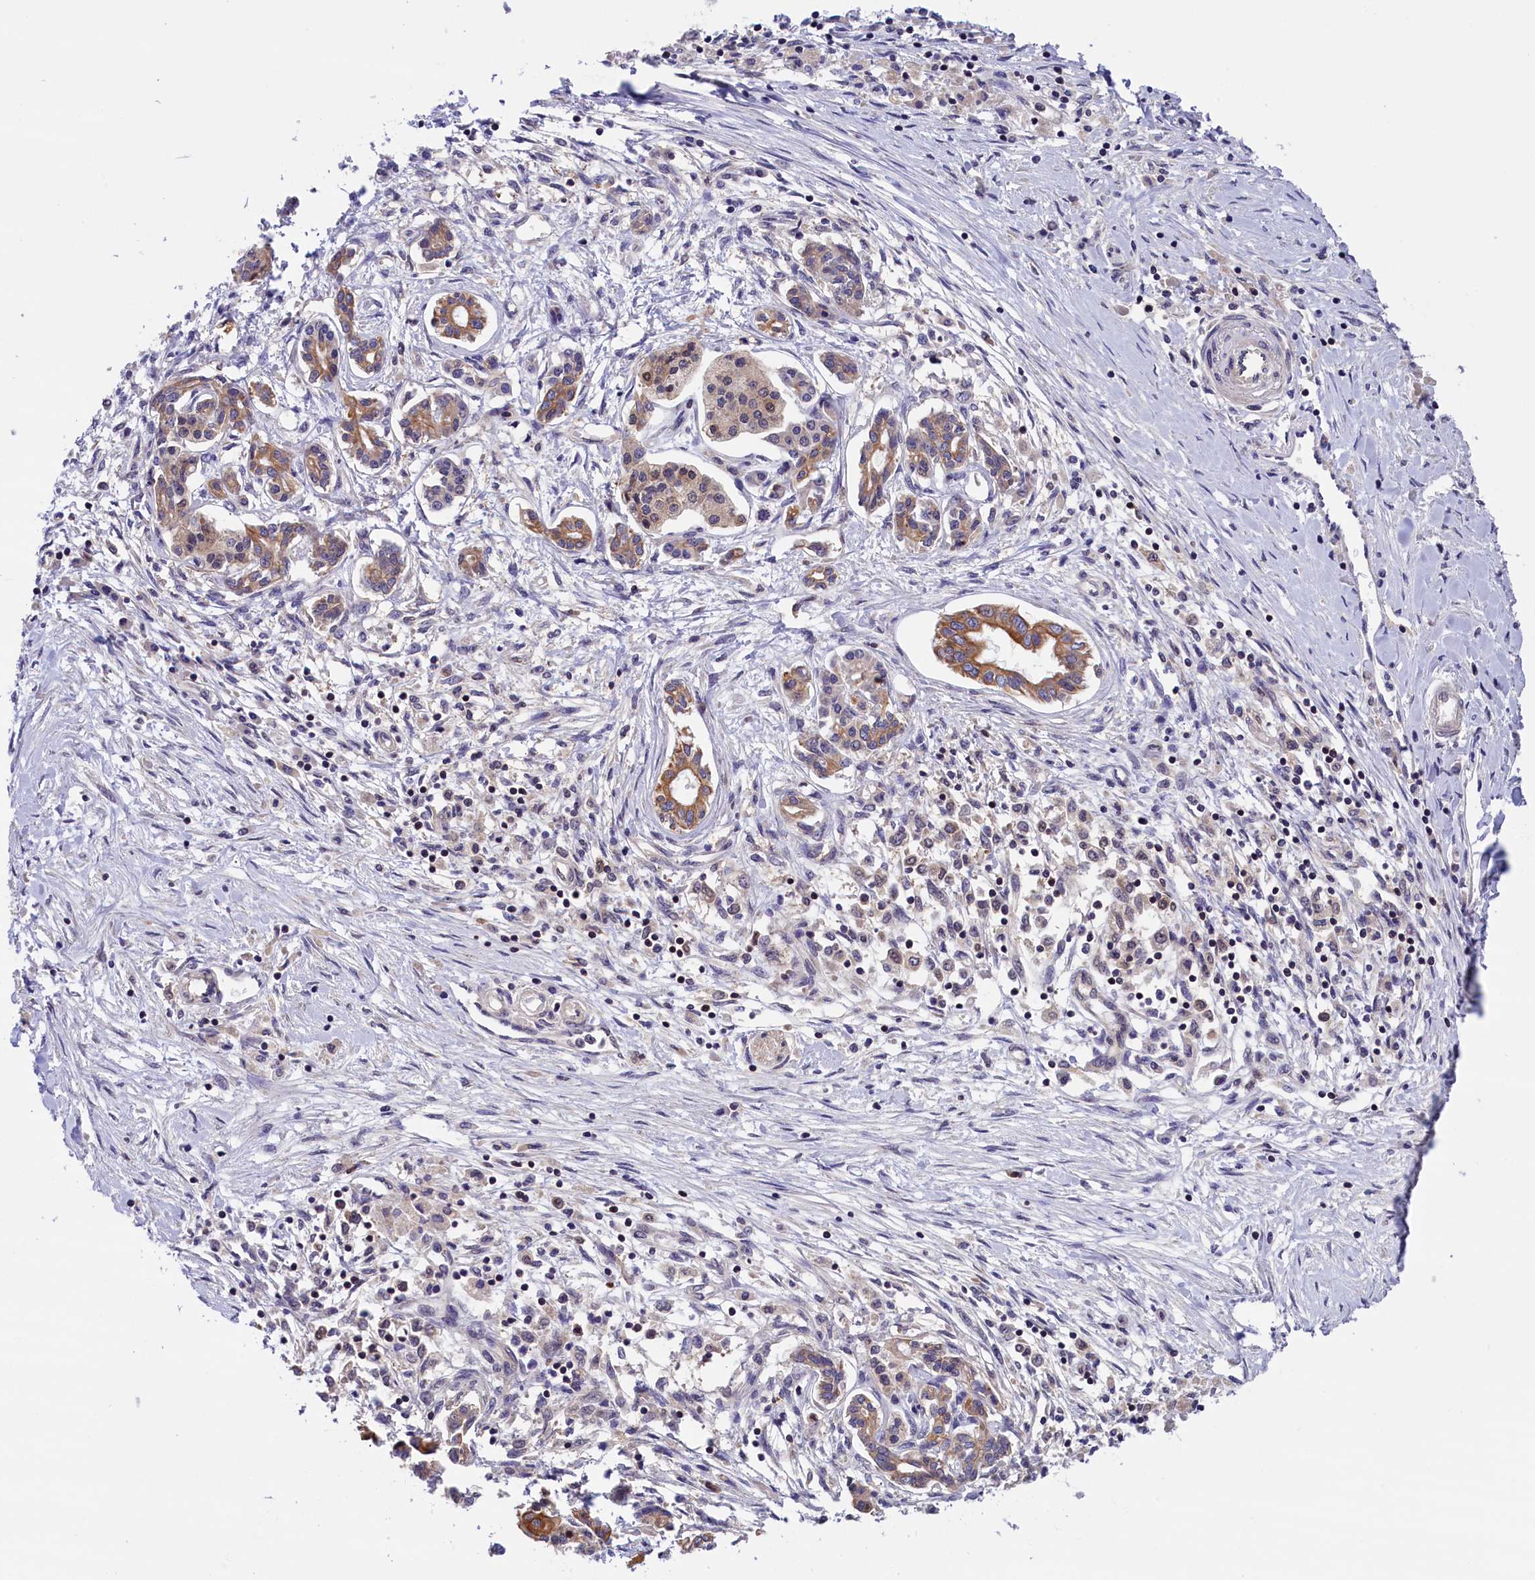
{"staining": {"intensity": "moderate", "quantity": ">75%", "location": "cytoplasmic/membranous"}, "tissue": "pancreatic cancer", "cell_type": "Tumor cells", "image_type": "cancer", "snomed": [{"axis": "morphology", "description": "Adenocarcinoma, NOS"}, {"axis": "topography", "description": "Pancreas"}], "caption": "An immunohistochemistry (IHC) micrograph of neoplastic tissue is shown. Protein staining in brown labels moderate cytoplasmic/membranous positivity in adenocarcinoma (pancreatic) within tumor cells.", "gene": "TBCB", "patient": {"sex": "female", "age": 50}}